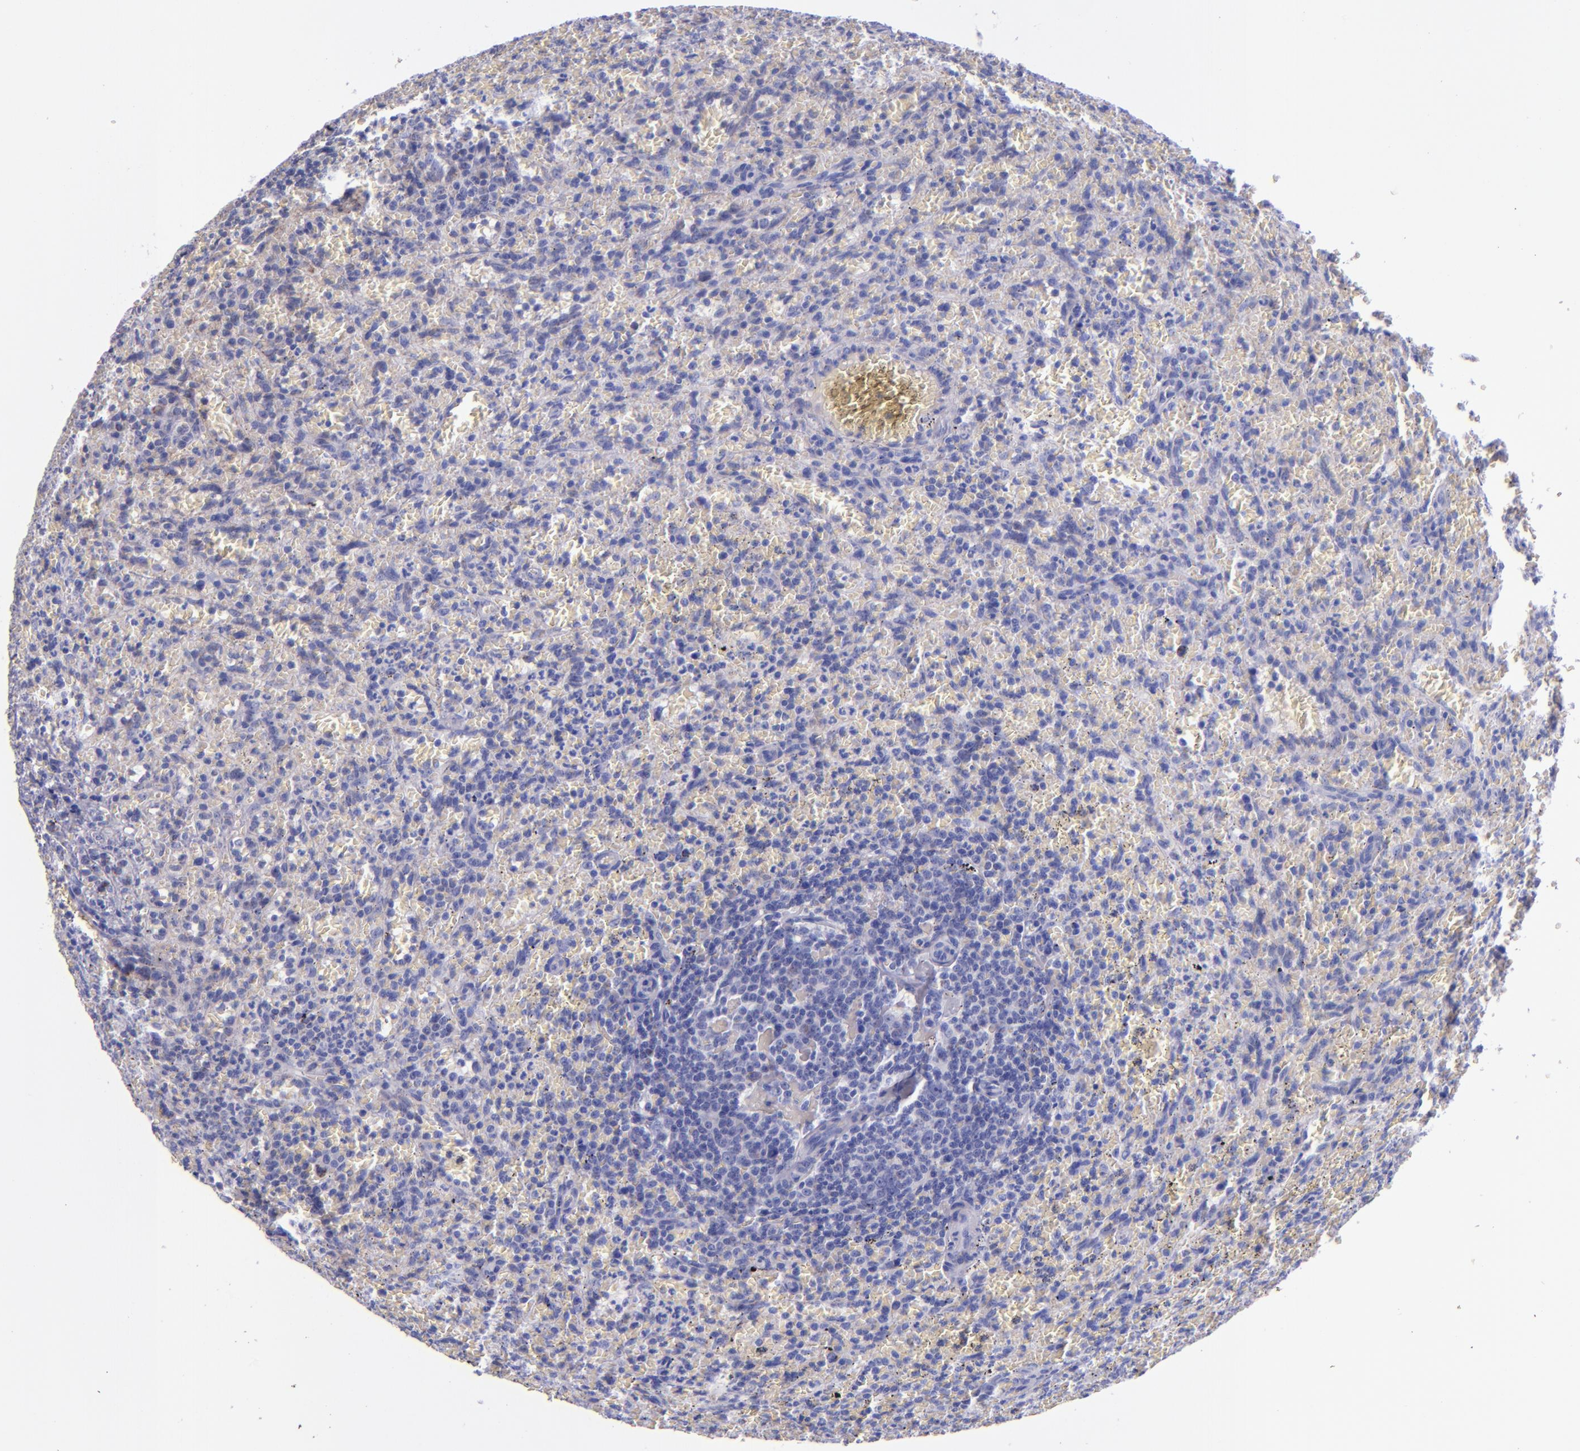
{"staining": {"intensity": "negative", "quantity": "none", "location": "none"}, "tissue": "lymphoma", "cell_type": "Tumor cells", "image_type": "cancer", "snomed": [{"axis": "morphology", "description": "Malignant lymphoma, non-Hodgkin's type, Low grade"}, {"axis": "topography", "description": "Spleen"}], "caption": "The histopathology image exhibits no staining of tumor cells in lymphoma. (DAB (3,3'-diaminobenzidine) immunohistochemistry (IHC) visualized using brightfield microscopy, high magnification).", "gene": "SHC1", "patient": {"sex": "female", "age": 64}}